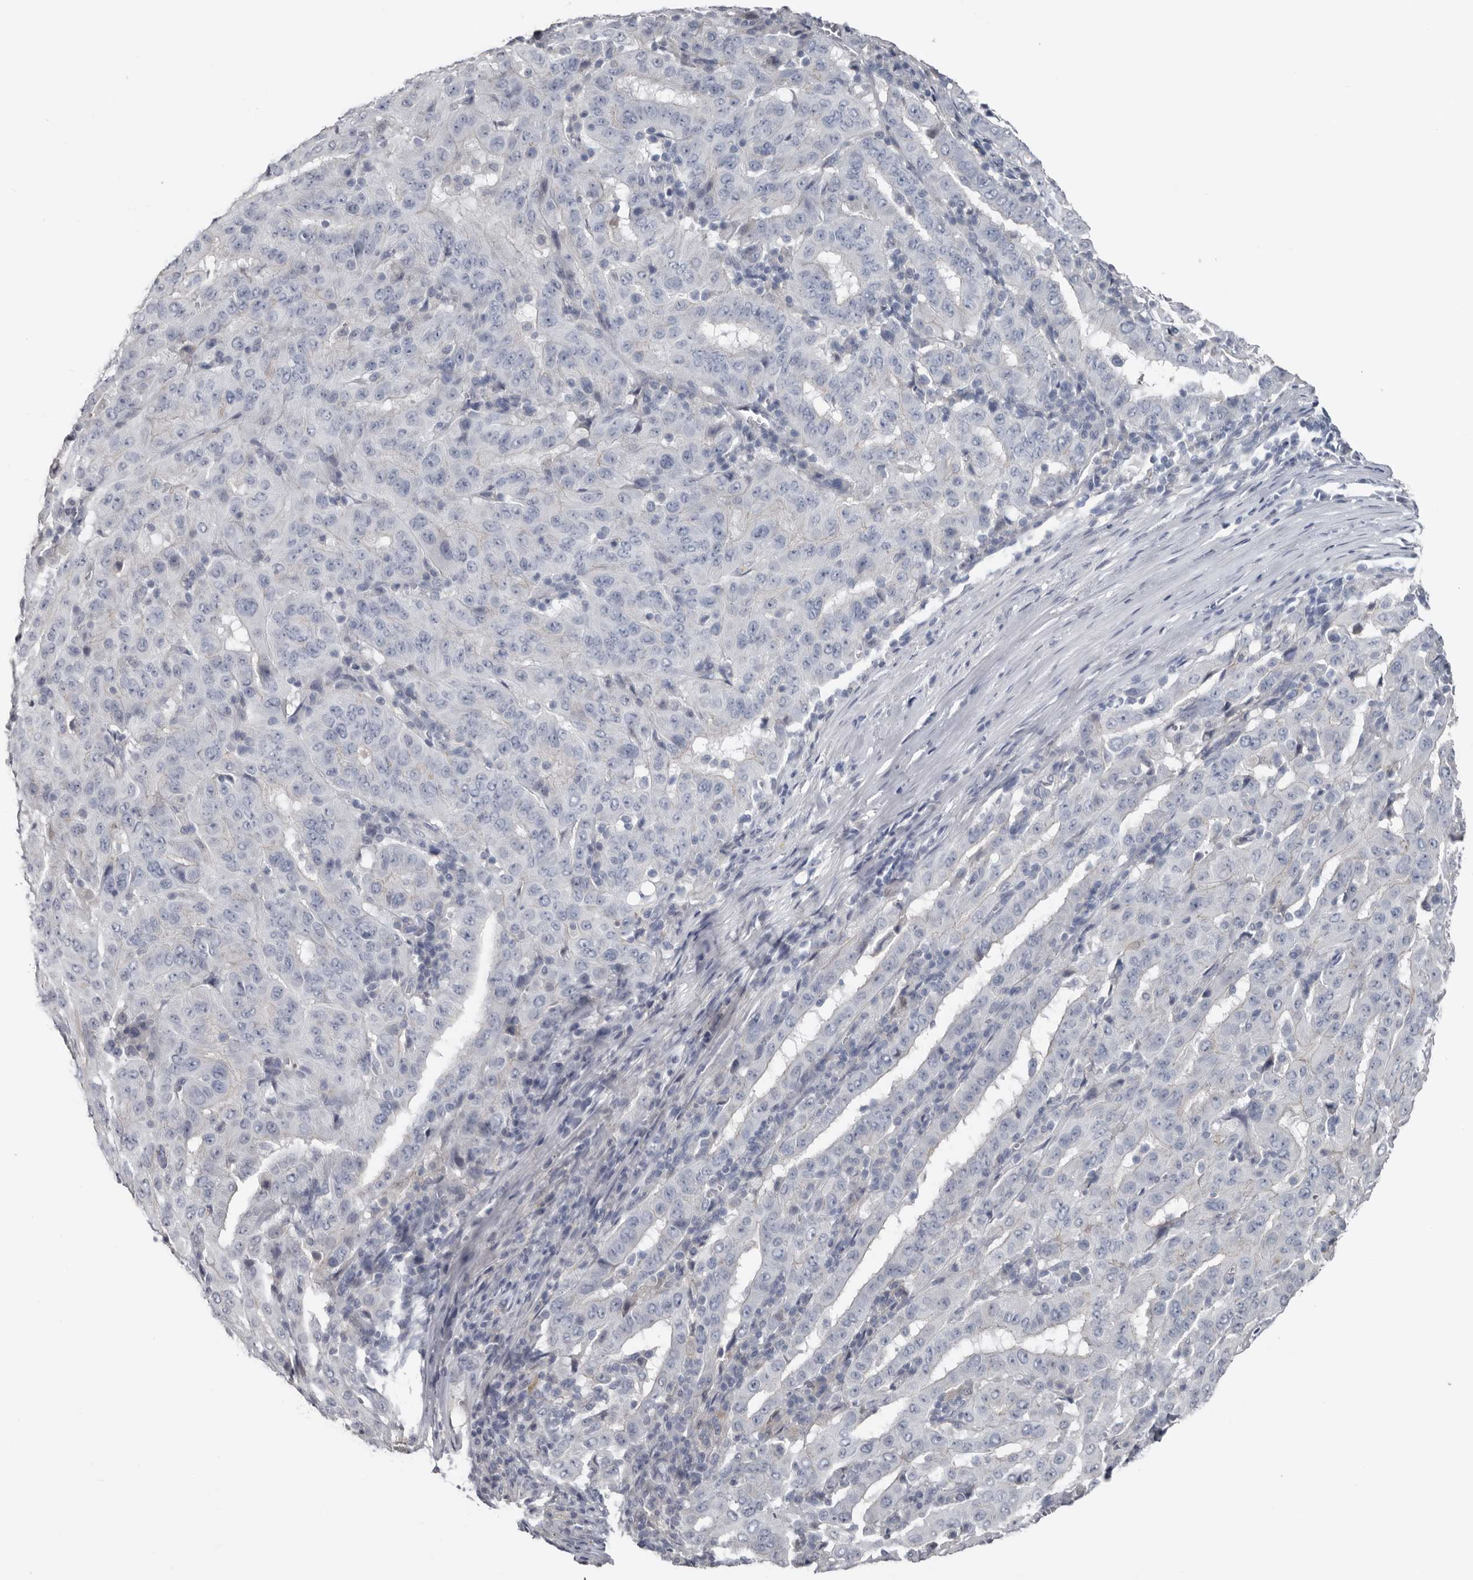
{"staining": {"intensity": "negative", "quantity": "none", "location": "none"}, "tissue": "pancreatic cancer", "cell_type": "Tumor cells", "image_type": "cancer", "snomed": [{"axis": "morphology", "description": "Adenocarcinoma, NOS"}, {"axis": "topography", "description": "Pancreas"}], "caption": "High power microscopy photomicrograph of an immunohistochemistry photomicrograph of adenocarcinoma (pancreatic), revealing no significant positivity in tumor cells. Brightfield microscopy of immunohistochemistry (IHC) stained with DAB (brown) and hematoxylin (blue), captured at high magnification.", "gene": "FABP7", "patient": {"sex": "male", "age": 63}}